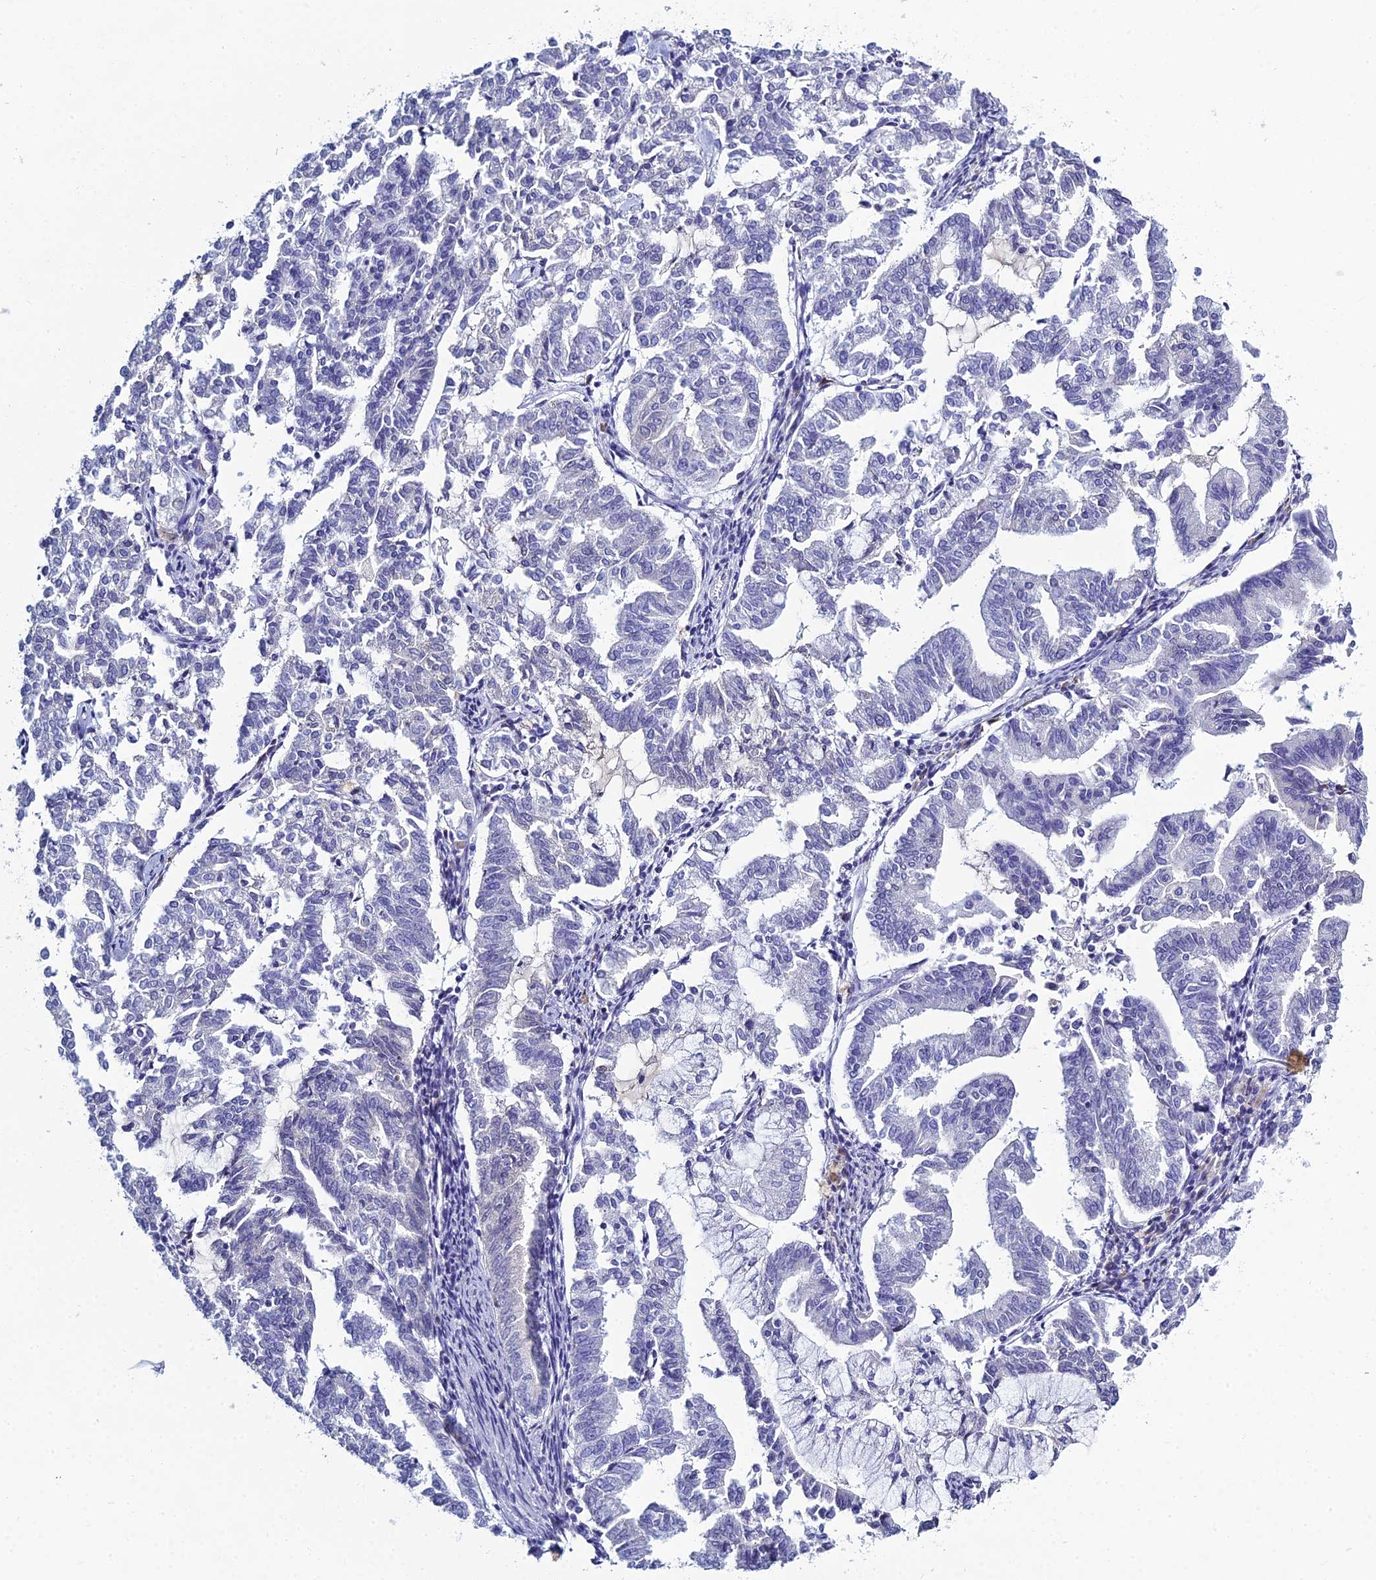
{"staining": {"intensity": "negative", "quantity": "none", "location": "none"}, "tissue": "endometrial cancer", "cell_type": "Tumor cells", "image_type": "cancer", "snomed": [{"axis": "morphology", "description": "Adenocarcinoma, NOS"}, {"axis": "topography", "description": "Endometrium"}], "caption": "DAB immunohistochemical staining of human endometrial cancer (adenocarcinoma) reveals no significant positivity in tumor cells.", "gene": "MUC13", "patient": {"sex": "female", "age": 79}}